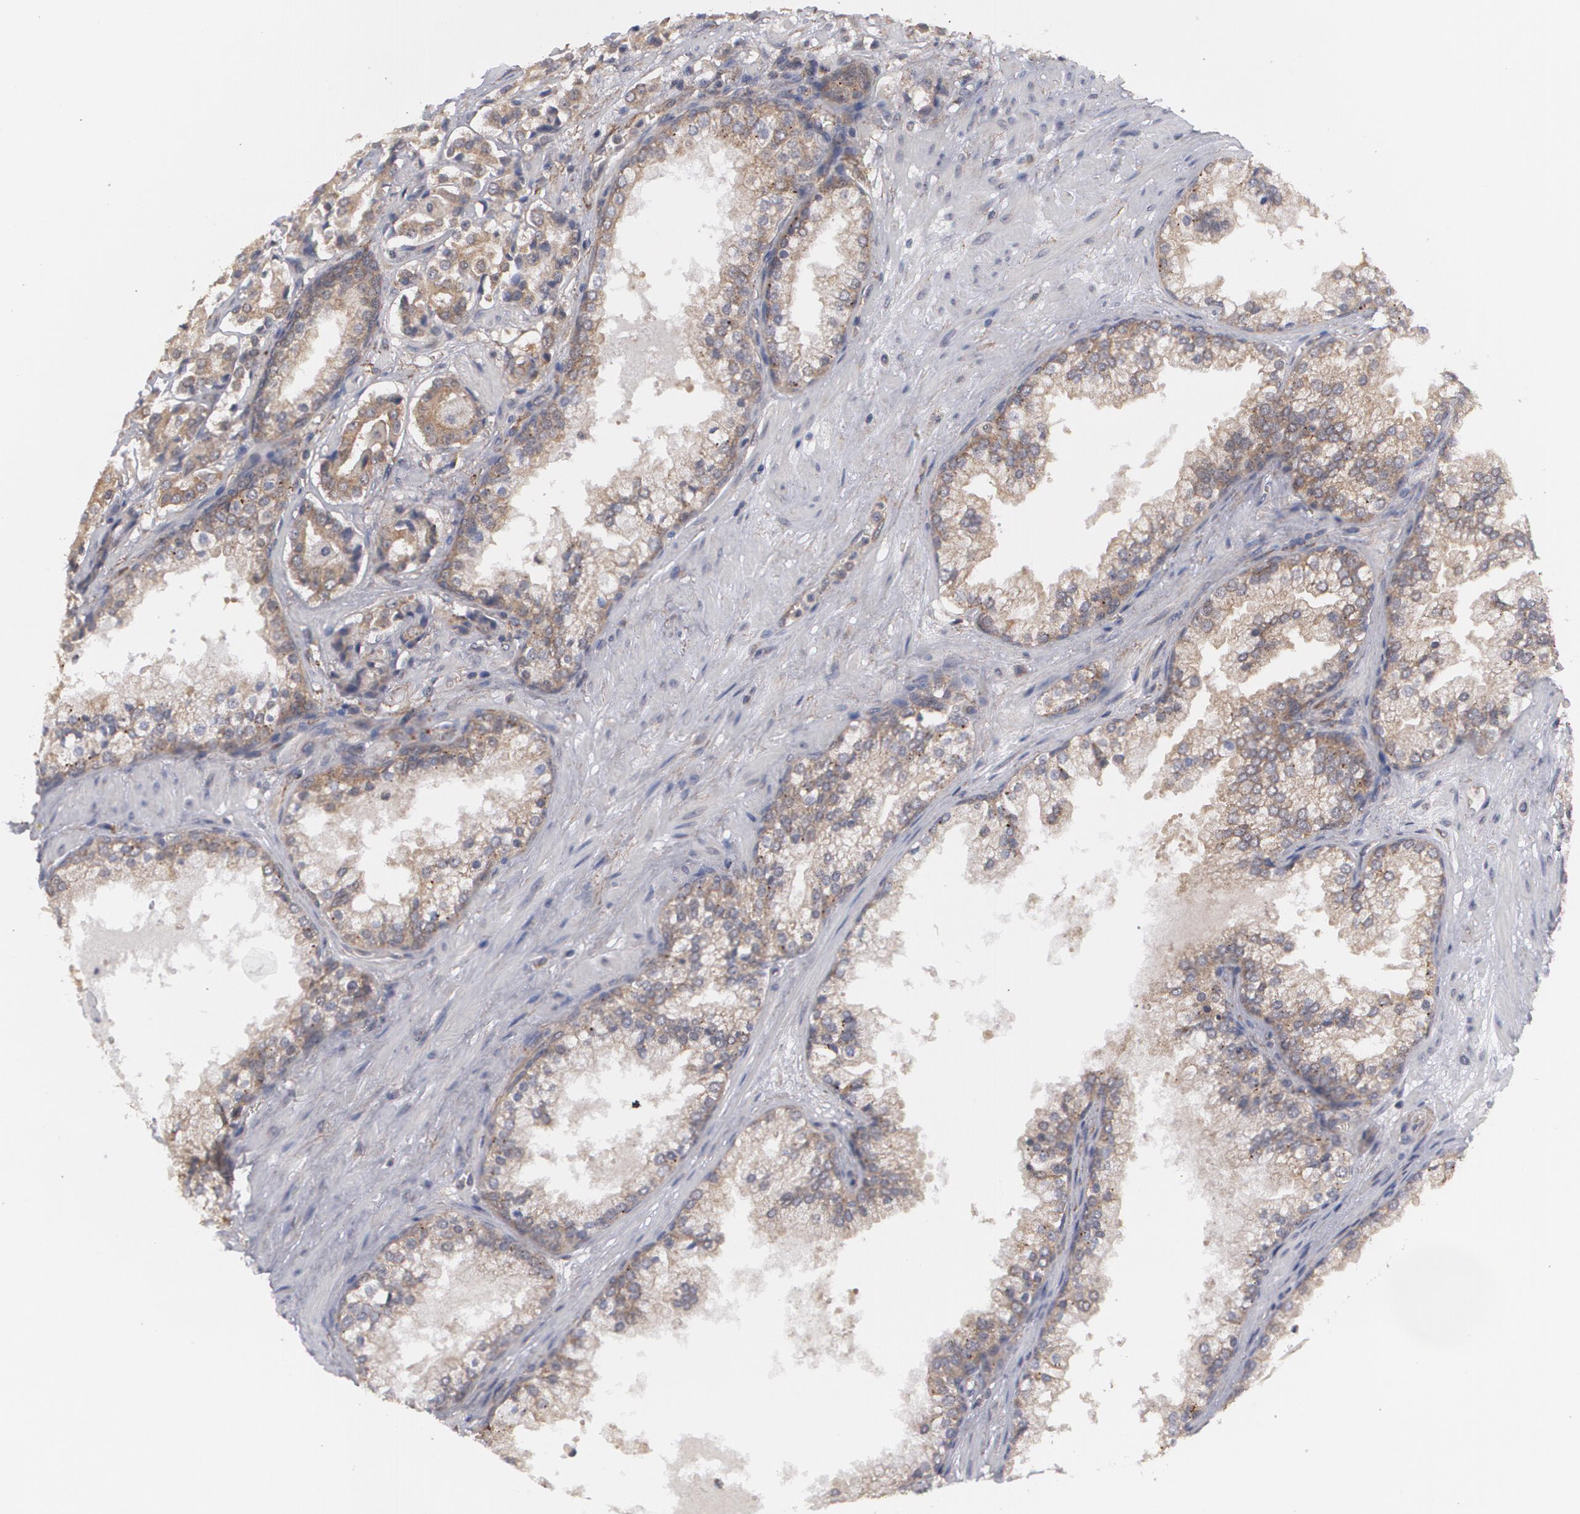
{"staining": {"intensity": "weak", "quantity": ">75%", "location": "cytoplasmic/membranous"}, "tissue": "prostate cancer", "cell_type": "Tumor cells", "image_type": "cancer", "snomed": [{"axis": "morphology", "description": "Adenocarcinoma, Medium grade"}, {"axis": "topography", "description": "Prostate"}], "caption": "DAB immunohistochemical staining of human prostate cancer demonstrates weak cytoplasmic/membranous protein expression in approximately >75% of tumor cells.", "gene": "BMP6", "patient": {"sex": "male", "age": 60}}